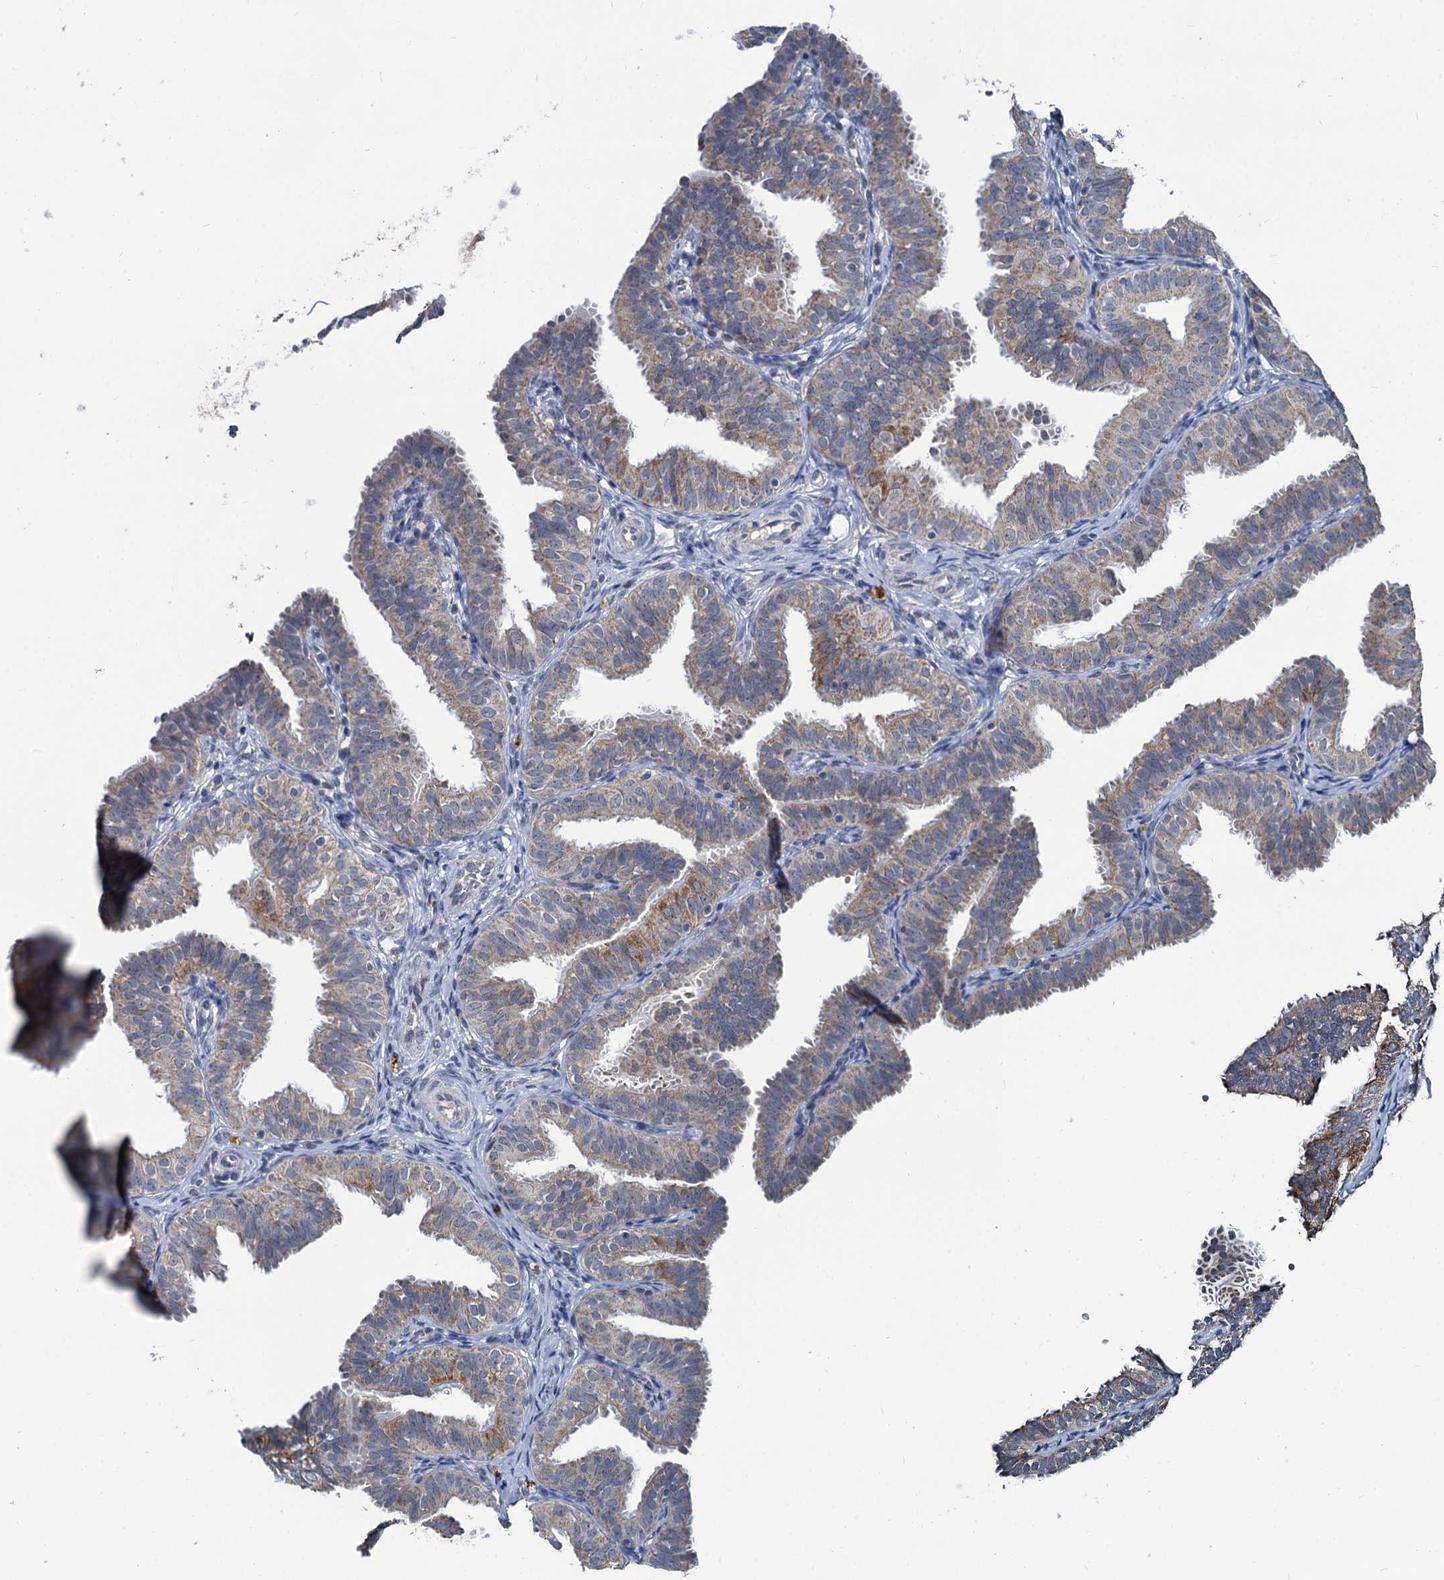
{"staining": {"intensity": "moderate", "quantity": "25%-75%", "location": "cytoplasmic/membranous"}, "tissue": "fallopian tube", "cell_type": "Glandular cells", "image_type": "normal", "snomed": [{"axis": "morphology", "description": "Normal tissue, NOS"}, {"axis": "topography", "description": "Fallopian tube"}], "caption": "This histopathology image exhibits benign fallopian tube stained with IHC to label a protein in brown. The cytoplasmic/membranous of glandular cells show moderate positivity for the protein. Nuclei are counter-stained blue.", "gene": "METTL4", "patient": {"sex": "female", "age": 35}}